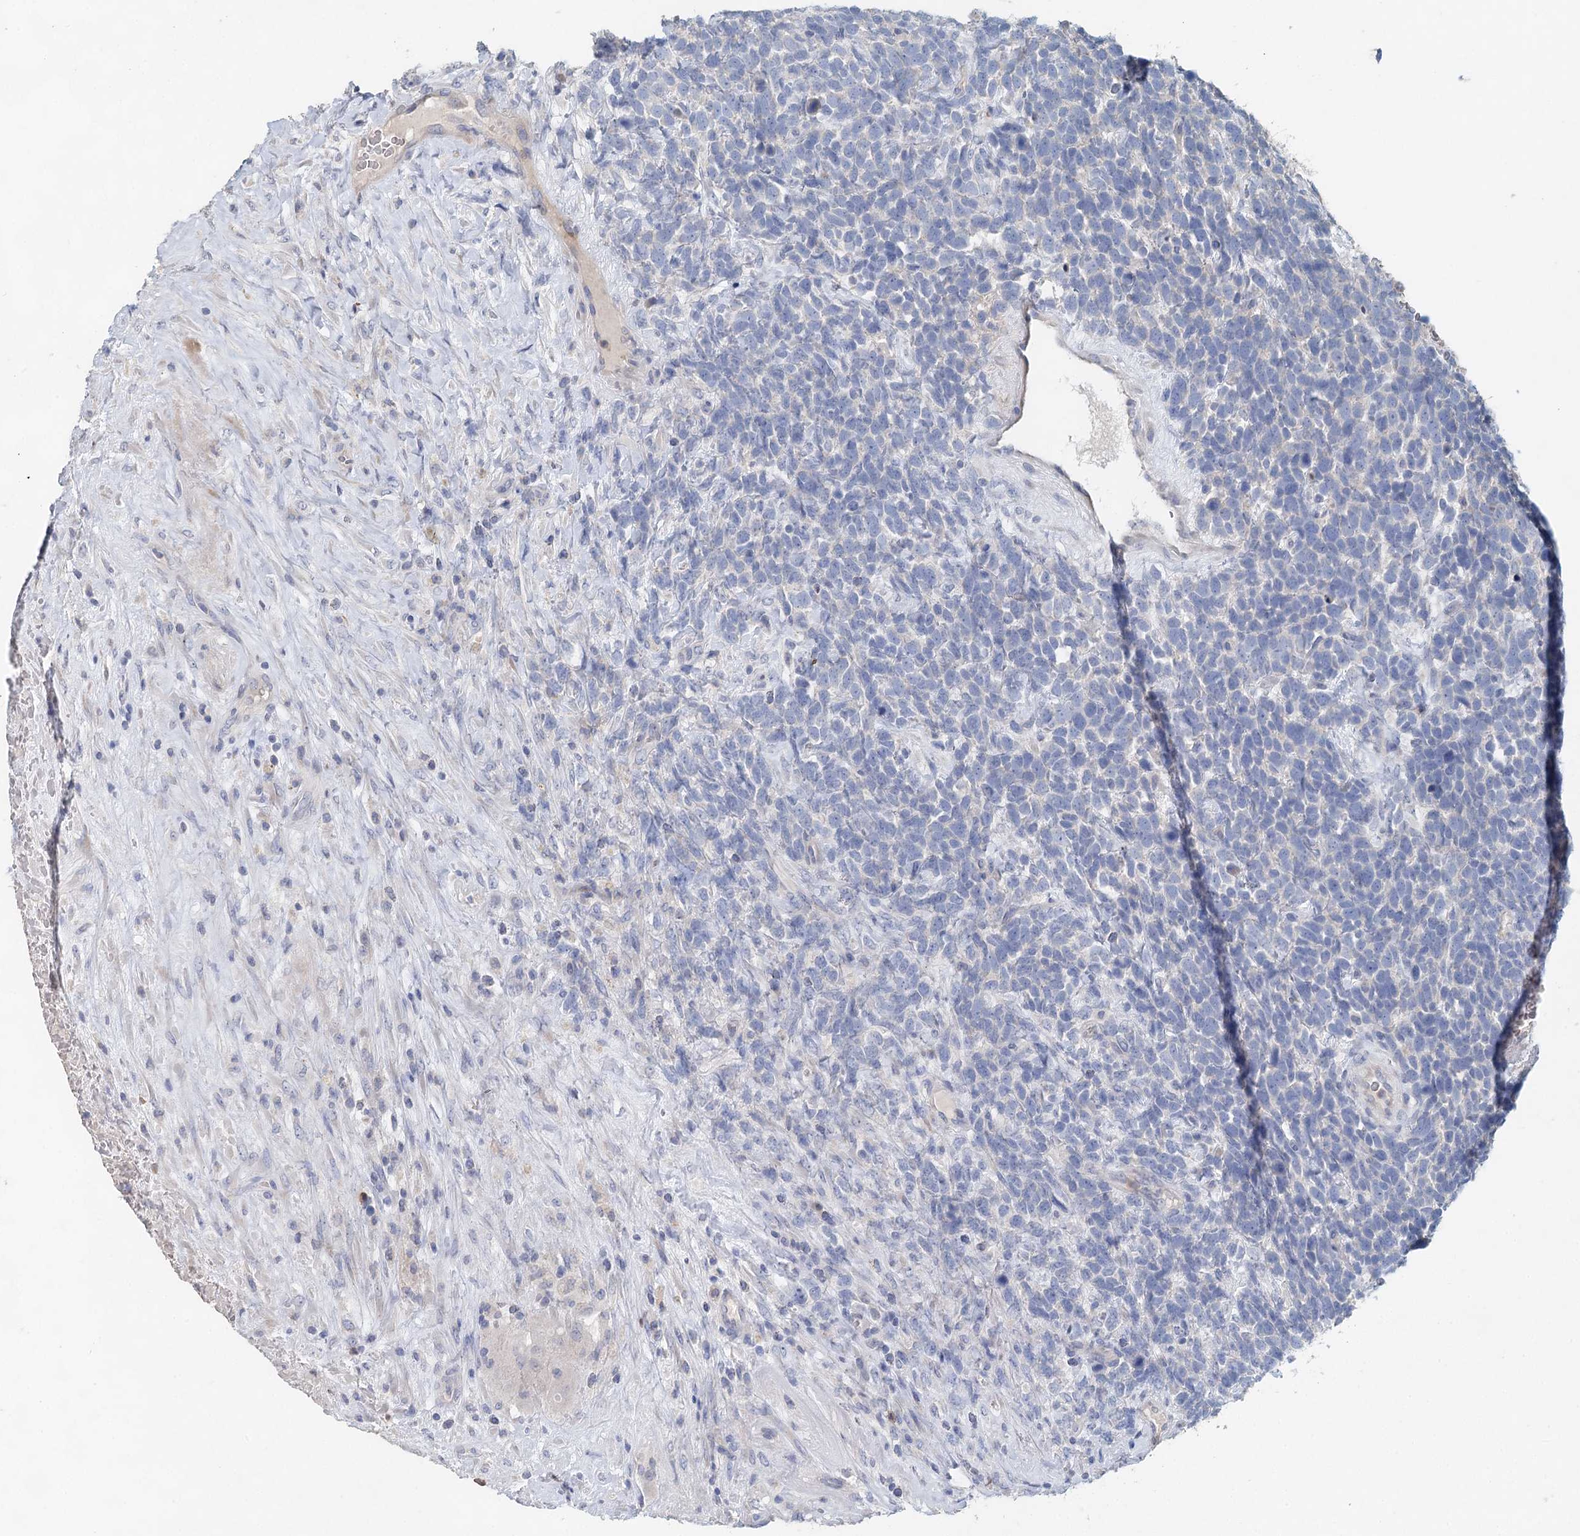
{"staining": {"intensity": "negative", "quantity": "none", "location": "none"}, "tissue": "urothelial cancer", "cell_type": "Tumor cells", "image_type": "cancer", "snomed": [{"axis": "morphology", "description": "Urothelial carcinoma, High grade"}, {"axis": "topography", "description": "Urinary bladder"}], "caption": "The image shows no significant staining in tumor cells of urothelial cancer.", "gene": "MYL6B", "patient": {"sex": "female", "age": 82}}